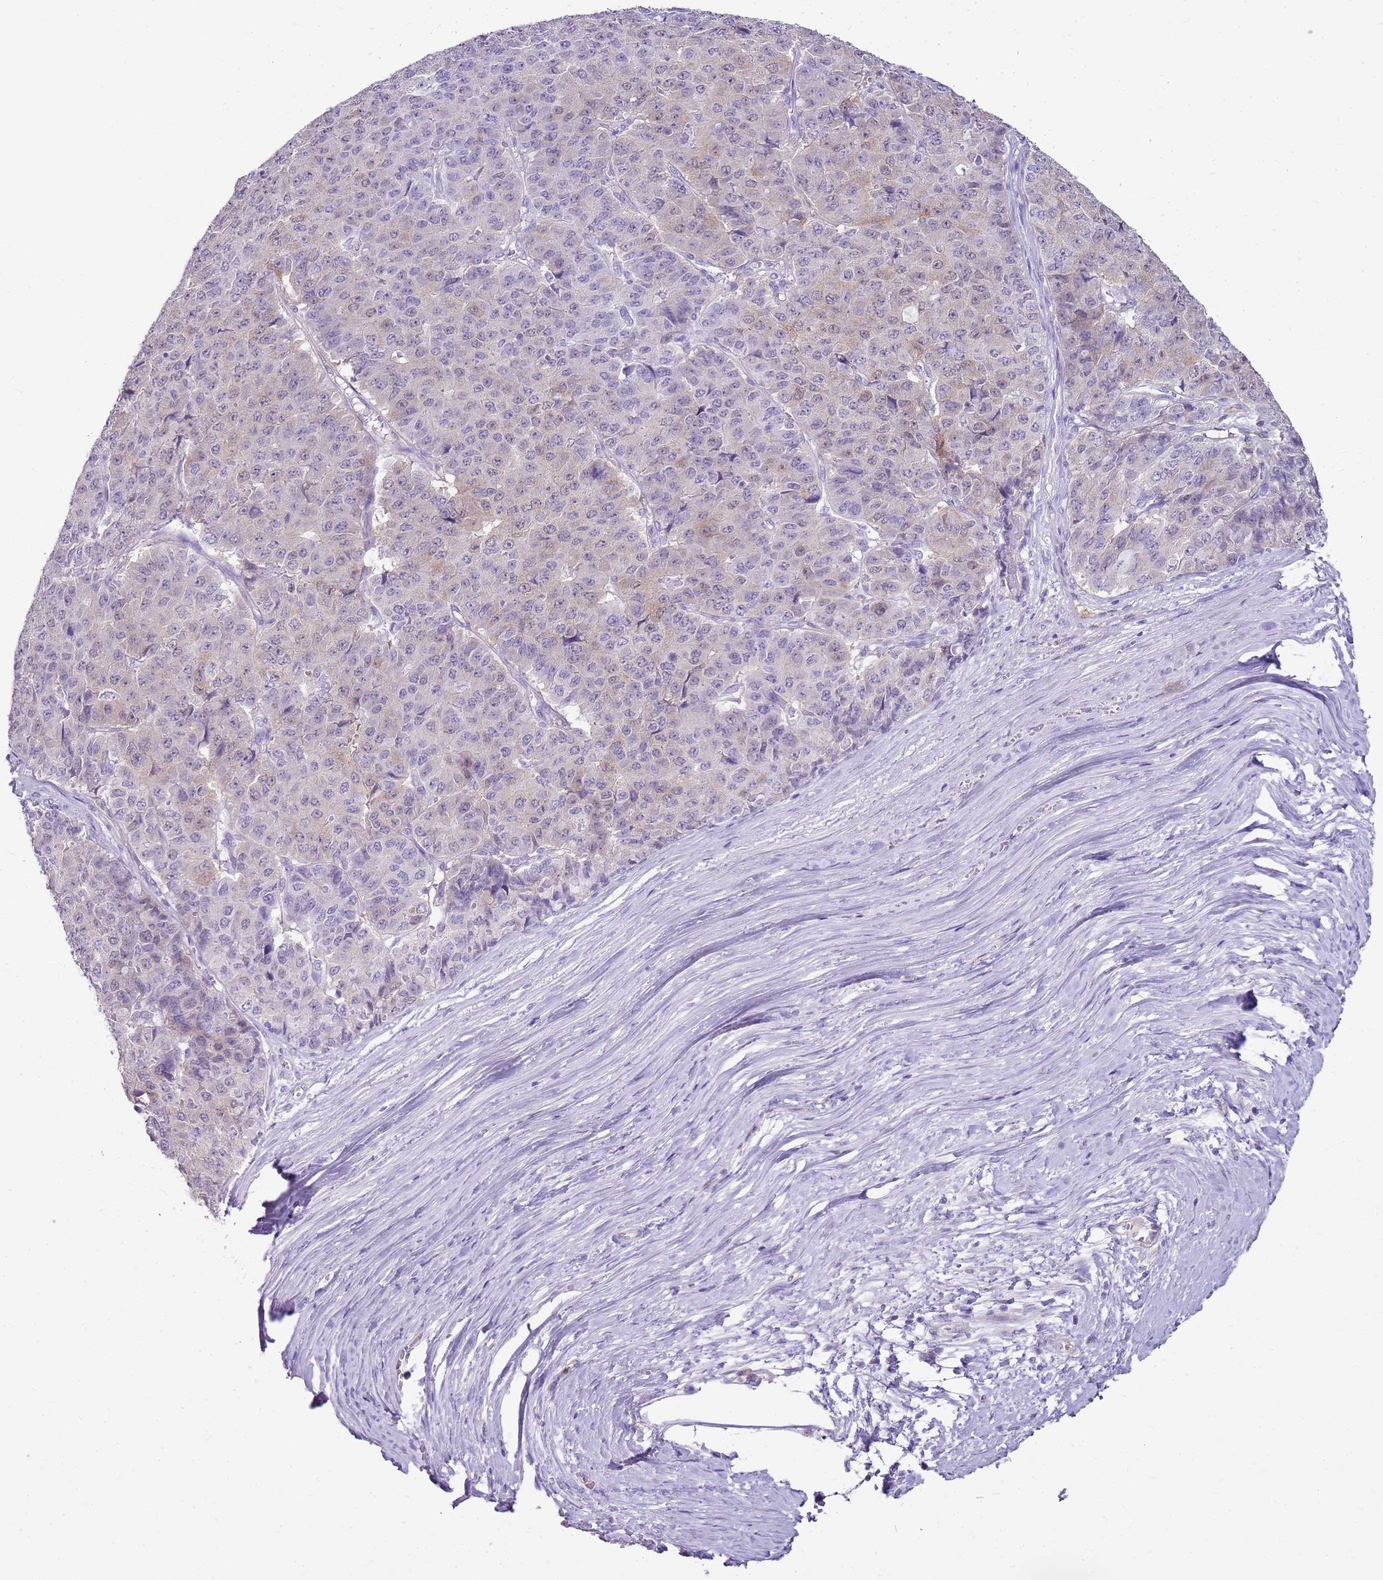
{"staining": {"intensity": "negative", "quantity": "none", "location": "none"}, "tissue": "pancreatic cancer", "cell_type": "Tumor cells", "image_type": "cancer", "snomed": [{"axis": "morphology", "description": "Adenocarcinoma, NOS"}, {"axis": "topography", "description": "Pancreas"}], "caption": "Human adenocarcinoma (pancreatic) stained for a protein using IHC exhibits no expression in tumor cells.", "gene": "SULT1E1", "patient": {"sex": "male", "age": 50}}